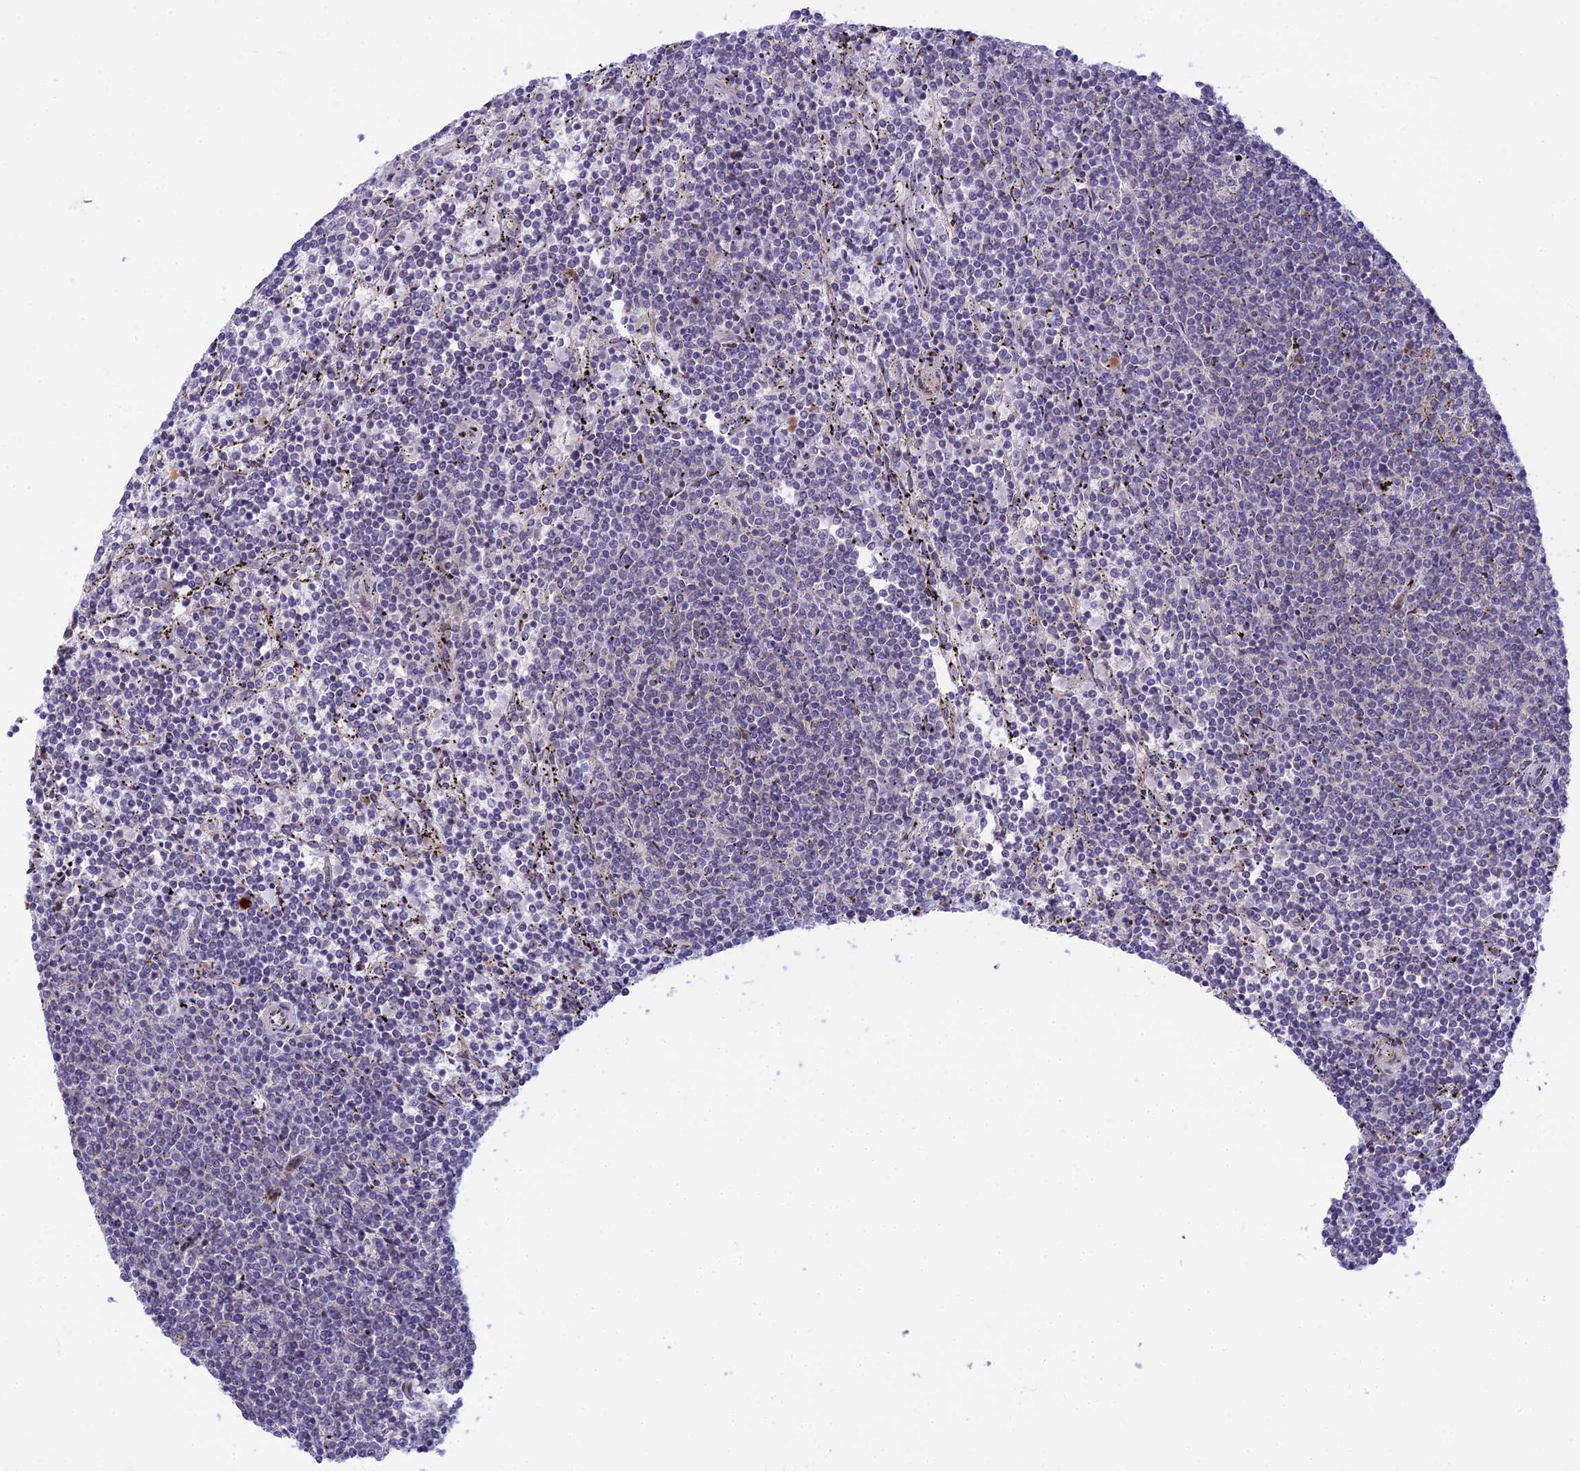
{"staining": {"intensity": "negative", "quantity": "none", "location": "none"}, "tissue": "lymphoma", "cell_type": "Tumor cells", "image_type": "cancer", "snomed": [{"axis": "morphology", "description": "Malignant lymphoma, non-Hodgkin's type, Low grade"}, {"axis": "topography", "description": "Spleen"}], "caption": "Immunohistochemical staining of malignant lymphoma, non-Hodgkin's type (low-grade) exhibits no significant expression in tumor cells. Brightfield microscopy of immunohistochemistry (IHC) stained with DAB (brown) and hematoxylin (blue), captured at high magnification.", "gene": "DTX2", "patient": {"sex": "female", "age": 50}}